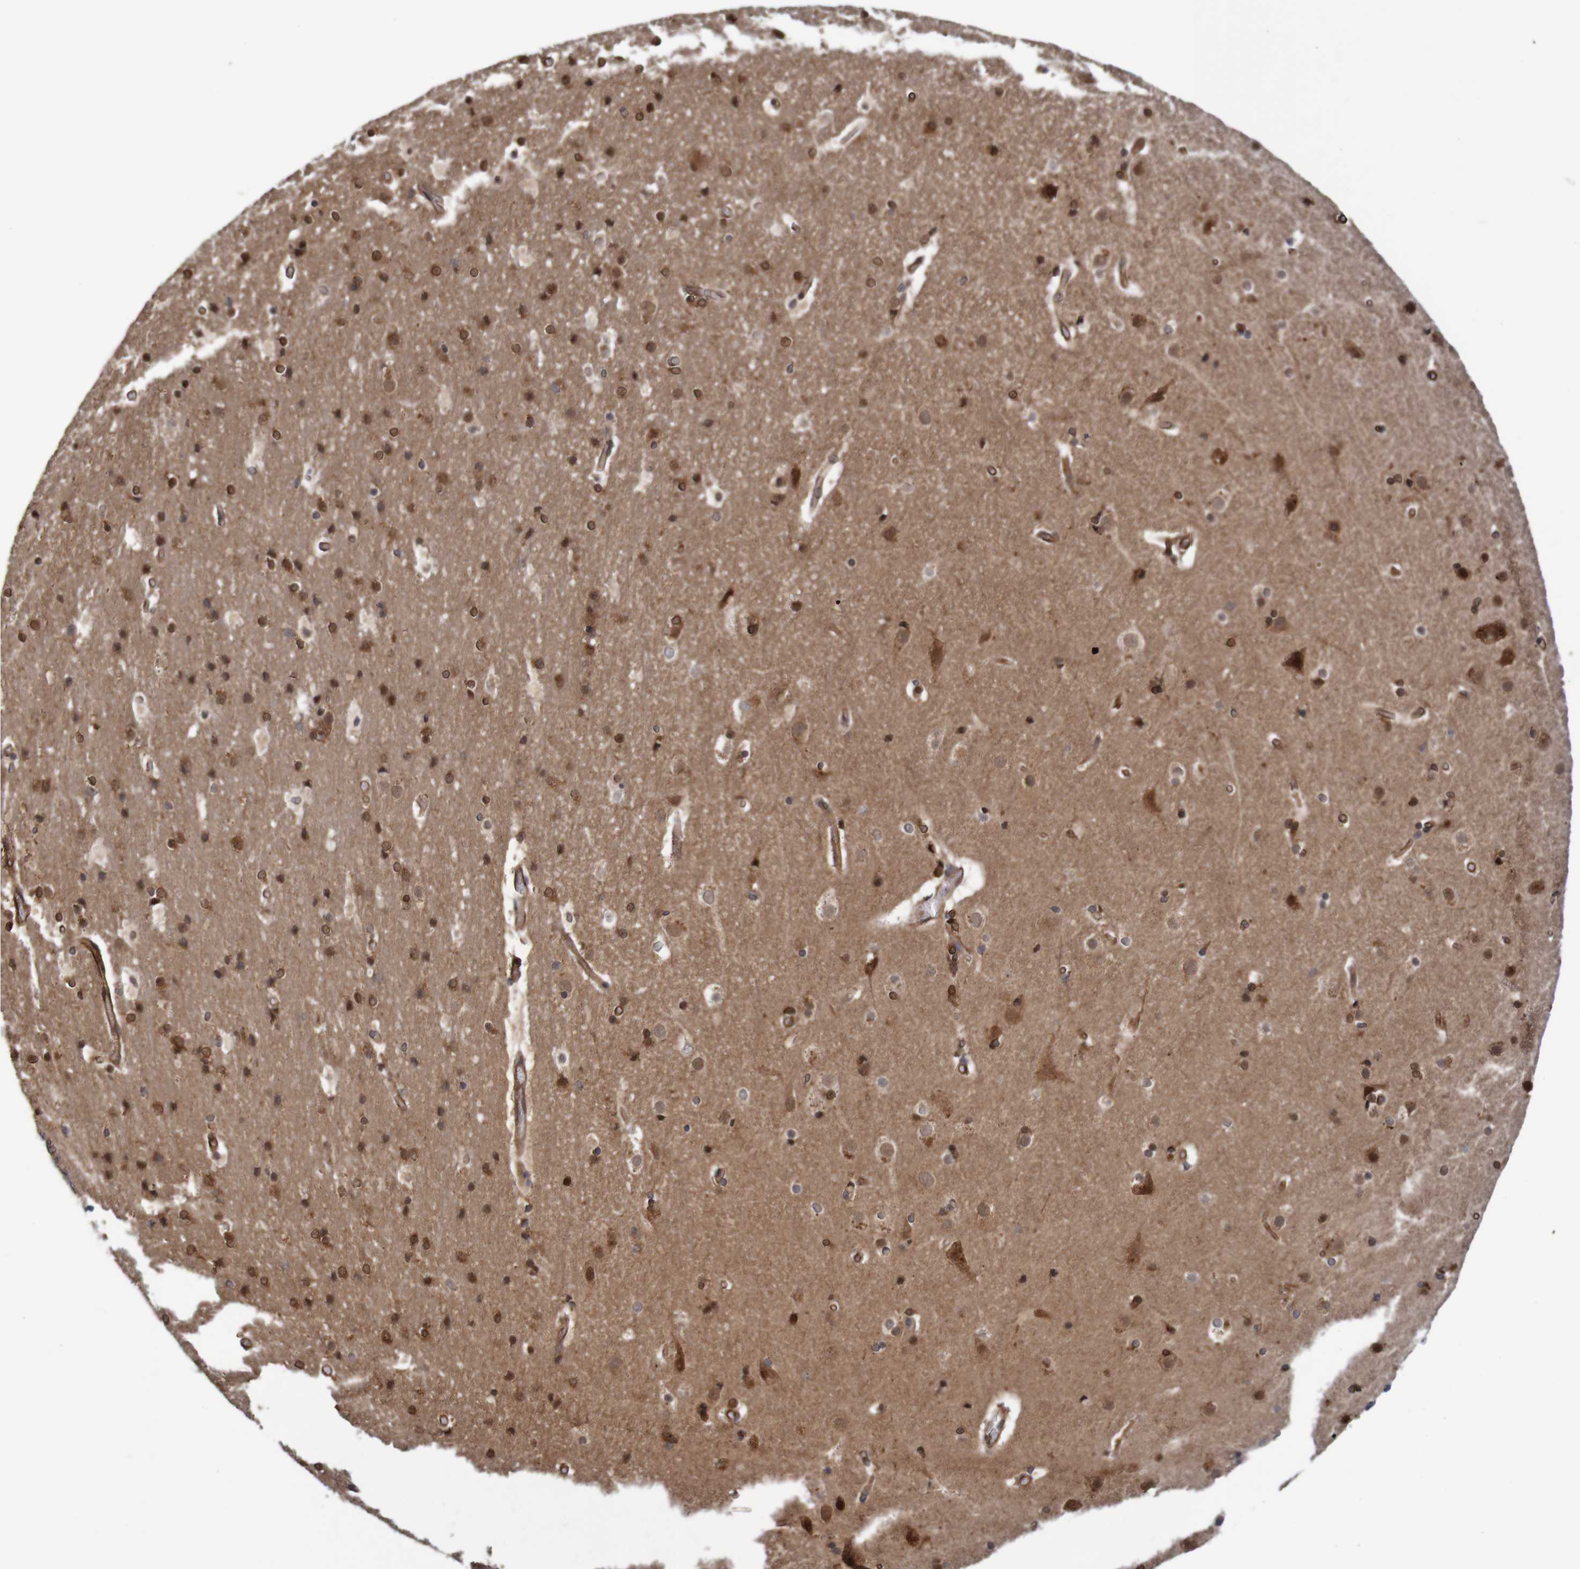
{"staining": {"intensity": "moderate", "quantity": ">75%", "location": "cytoplasmic/membranous"}, "tissue": "cerebral cortex", "cell_type": "Endothelial cells", "image_type": "normal", "snomed": [{"axis": "morphology", "description": "Normal tissue, NOS"}, {"axis": "topography", "description": "Cerebral cortex"}], "caption": "There is medium levels of moderate cytoplasmic/membranous expression in endothelial cells of benign cerebral cortex, as demonstrated by immunohistochemical staining (brown color).", "gene": "MRPL52", "patient": {"sex": "male", "age": 57}}